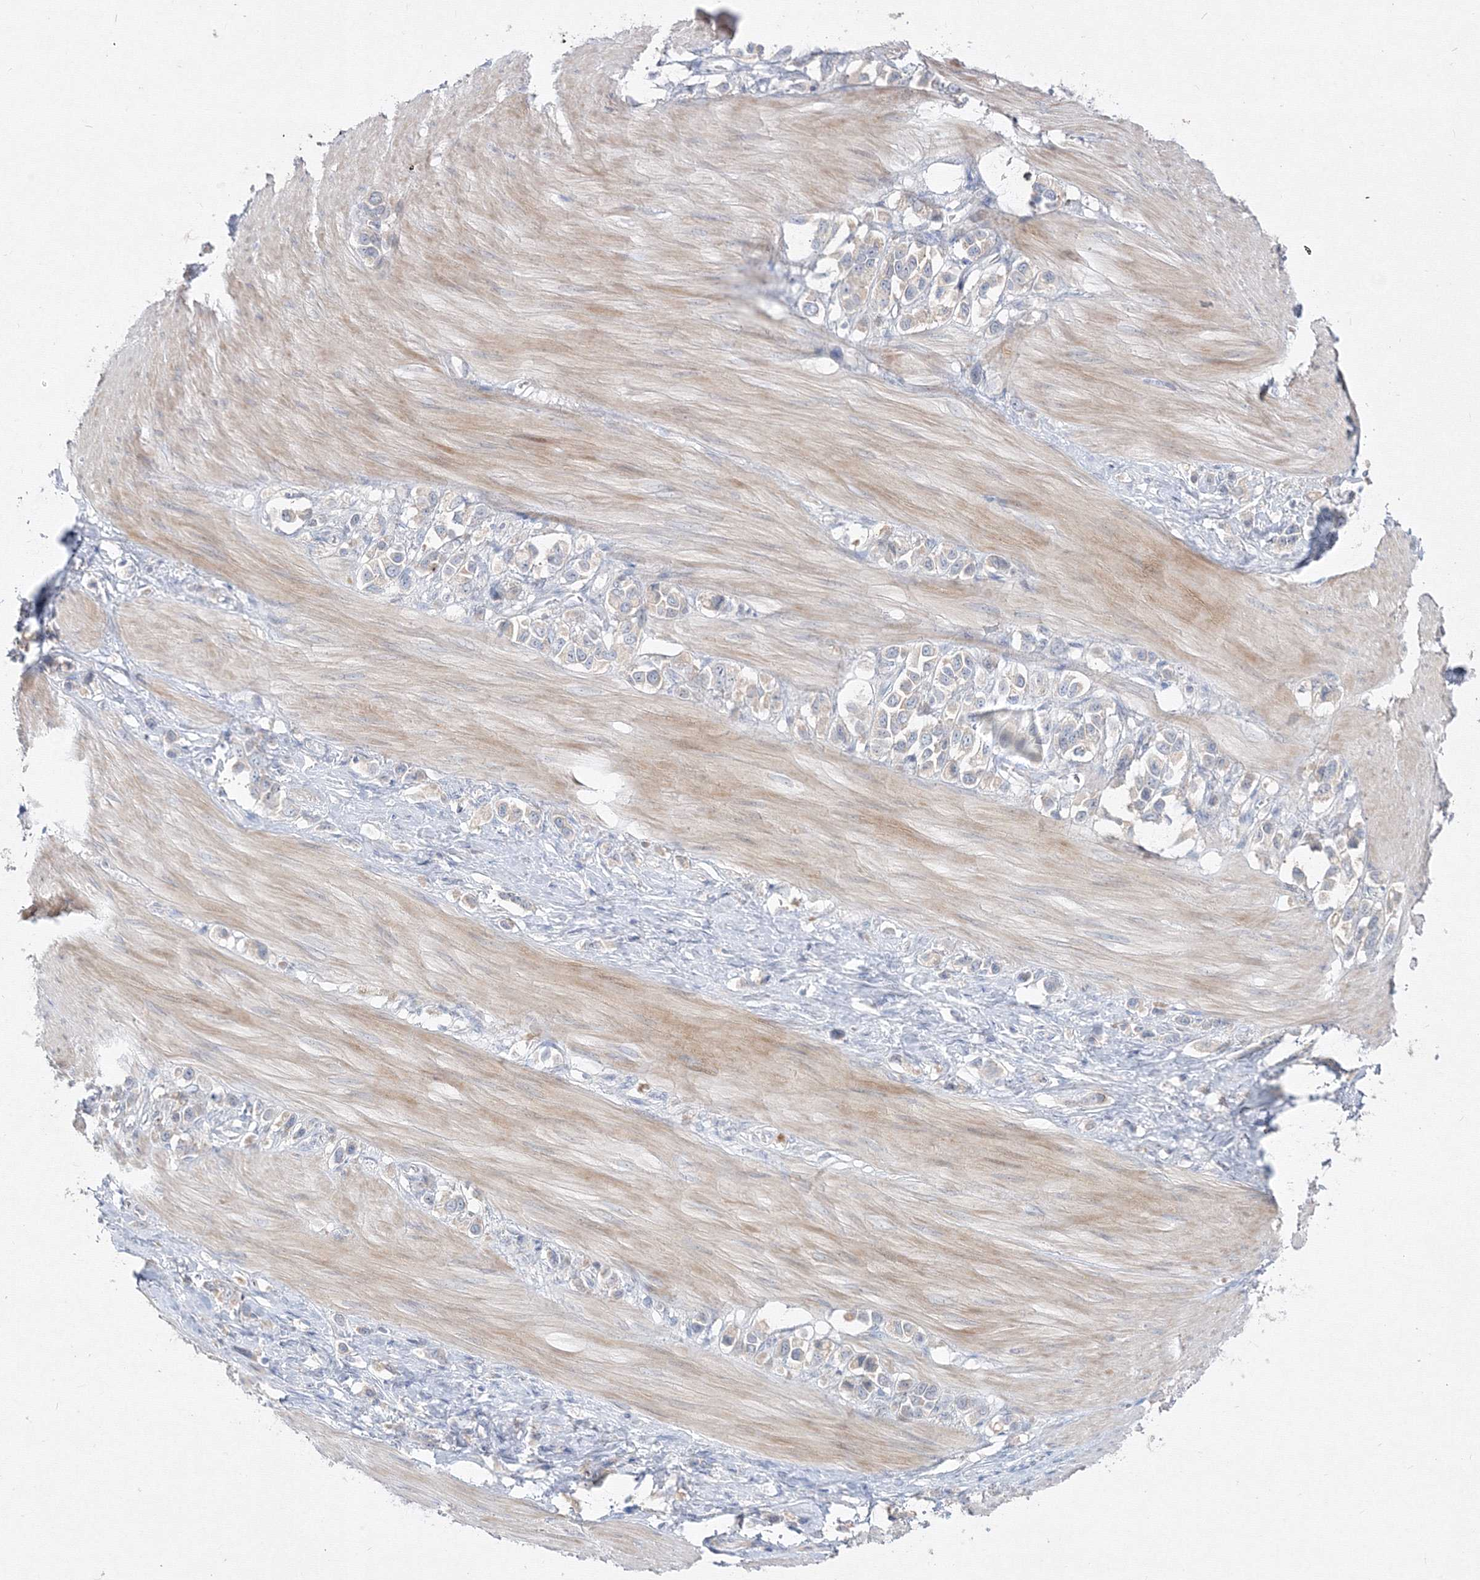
{"staining": {"intensity": "weak", "quantity": "25%-75%", "location": "cytoplasmic/membranous"}, "tissue": "stomach cancer", "cell_type": "Tumor cells", "image_type": "cancer", "snomed": [{"axis": "morphology", "description": "Adenocarcinoma, NOS"}, {"axis": "topography", "description": "Stomach"}], "caption": "Immunohistochemistry of stomach adenocarcinoma exhibits low levels of weak cytoplasmic/membranous expression in approximately 25%-75% of tumor cells. The staining was performed using DAB (3,3'-diaminobenzidine), with brown indicating positive protein expression. Nuclei are stained blue with hematoxylin.", "gene": "FBXL8", "patient": {"sex": "female", "age": 65}}